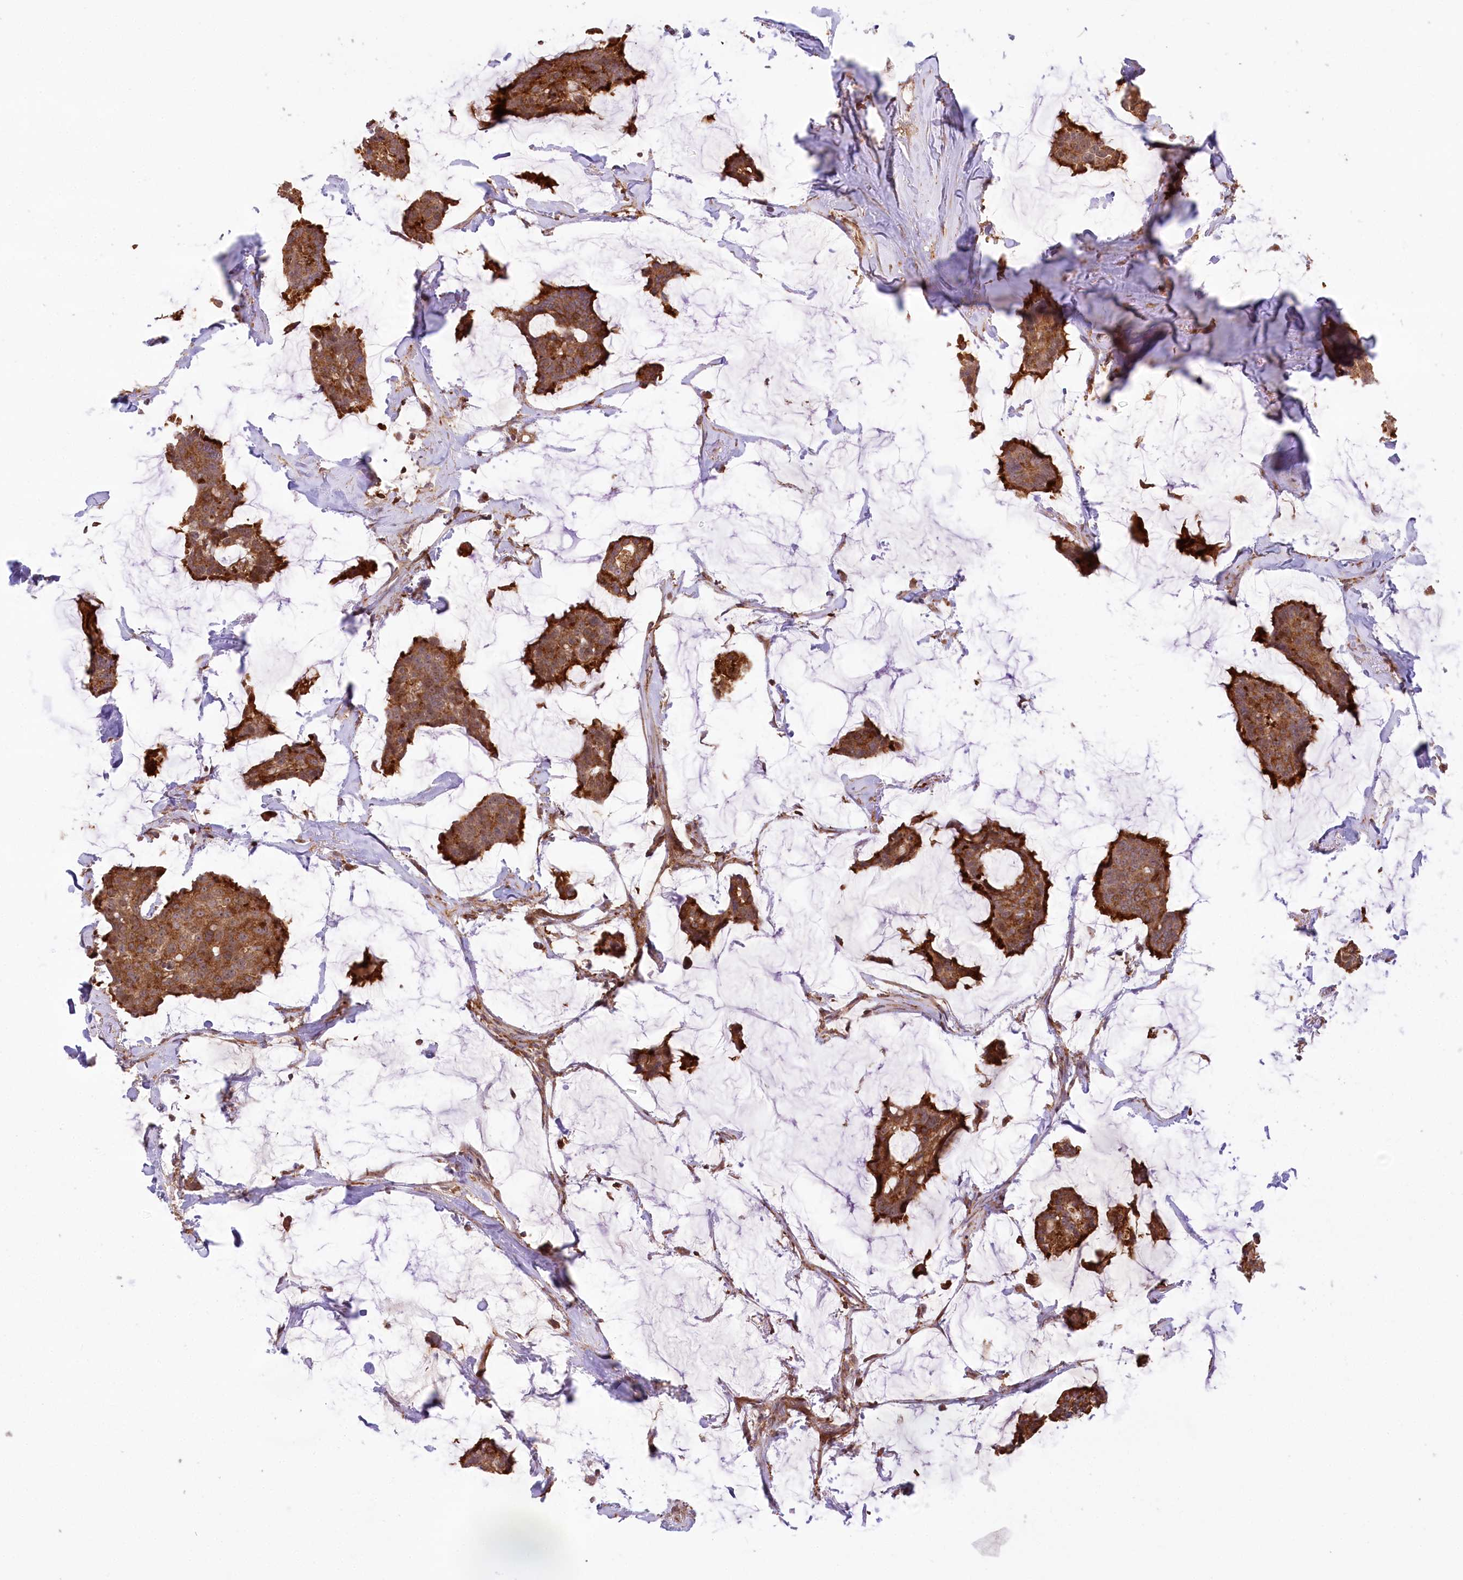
{"staining": {"intensity": "moderate", "quantity": ">75%", "location": "cytoplasmic/membranous"}, "tissue": "breast cancer", "cell_type": "Tumor cells", "image_type": "cancer", "snomed": [{"axis": "morphology", "description": "Duct carcinoma"}, {"axis": "topography", "description": "Breast"}], "caption": "A histopathology image of human intraductal carcinoma (breast) stained for a protein exhibits moderate cytoplasmic/membranous brown staining in tumor cells.", "gene": "CCDC91", "patient": {"sex": "female", "age": 93}}